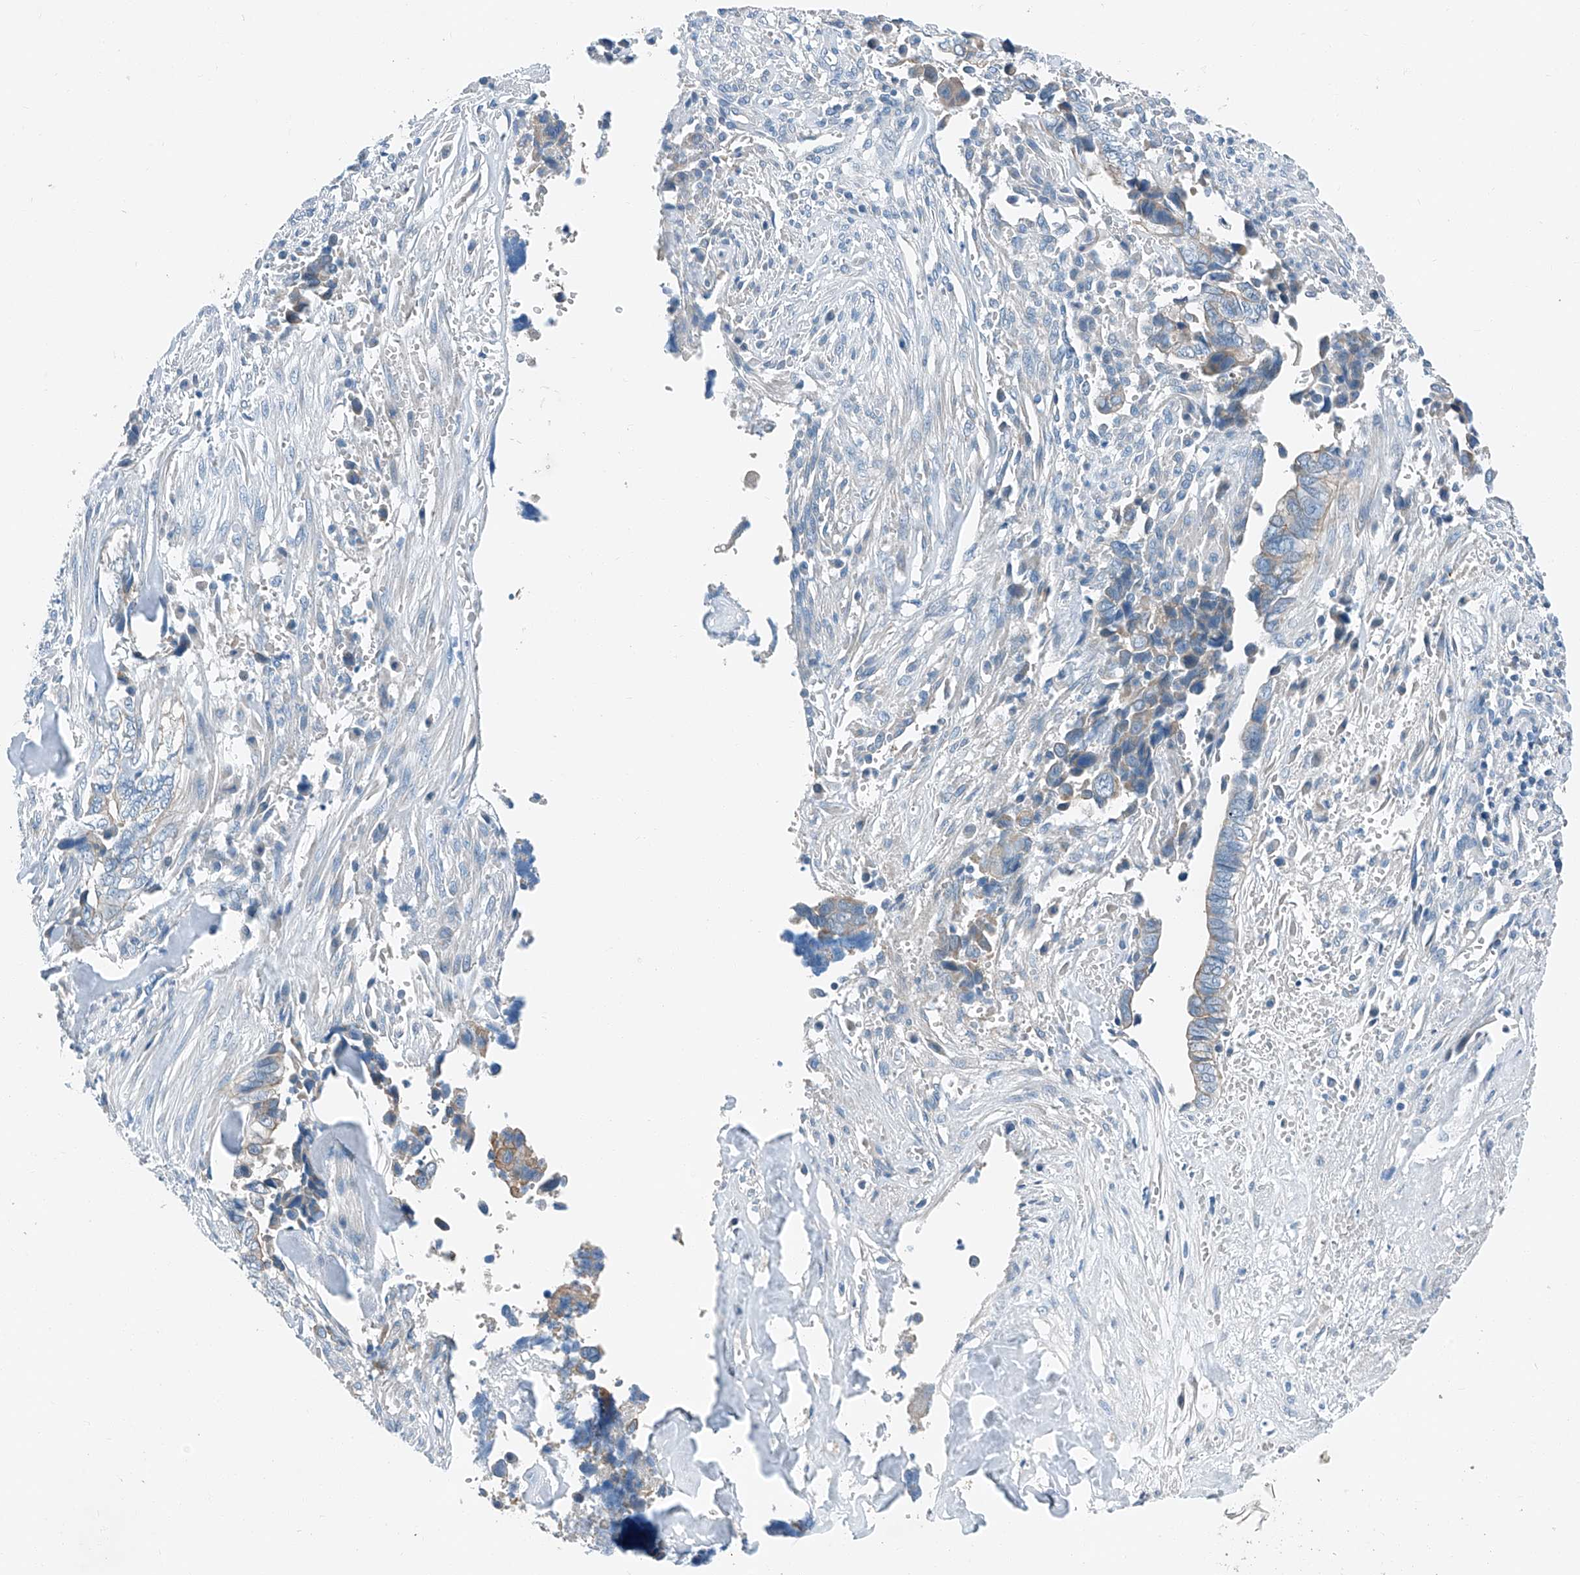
{"staining": {"intensity": "negative", "quantity": "none", "location": "none"}, "tissue": "liver cancer", "cell_type": "Tumor cells", "image_type": "cancer", "snomed": [{"axis": "morphology", "description": "Cholangiocarcinoma"}, {"axis": "topography", "description": "Liver"}], "caption": "Tumor cells are negative for brown protein staining in liver cancer (cholangiocarcinoma).", "gene": "MDGA1", "patient": {"sex": "female", "age": 79}}